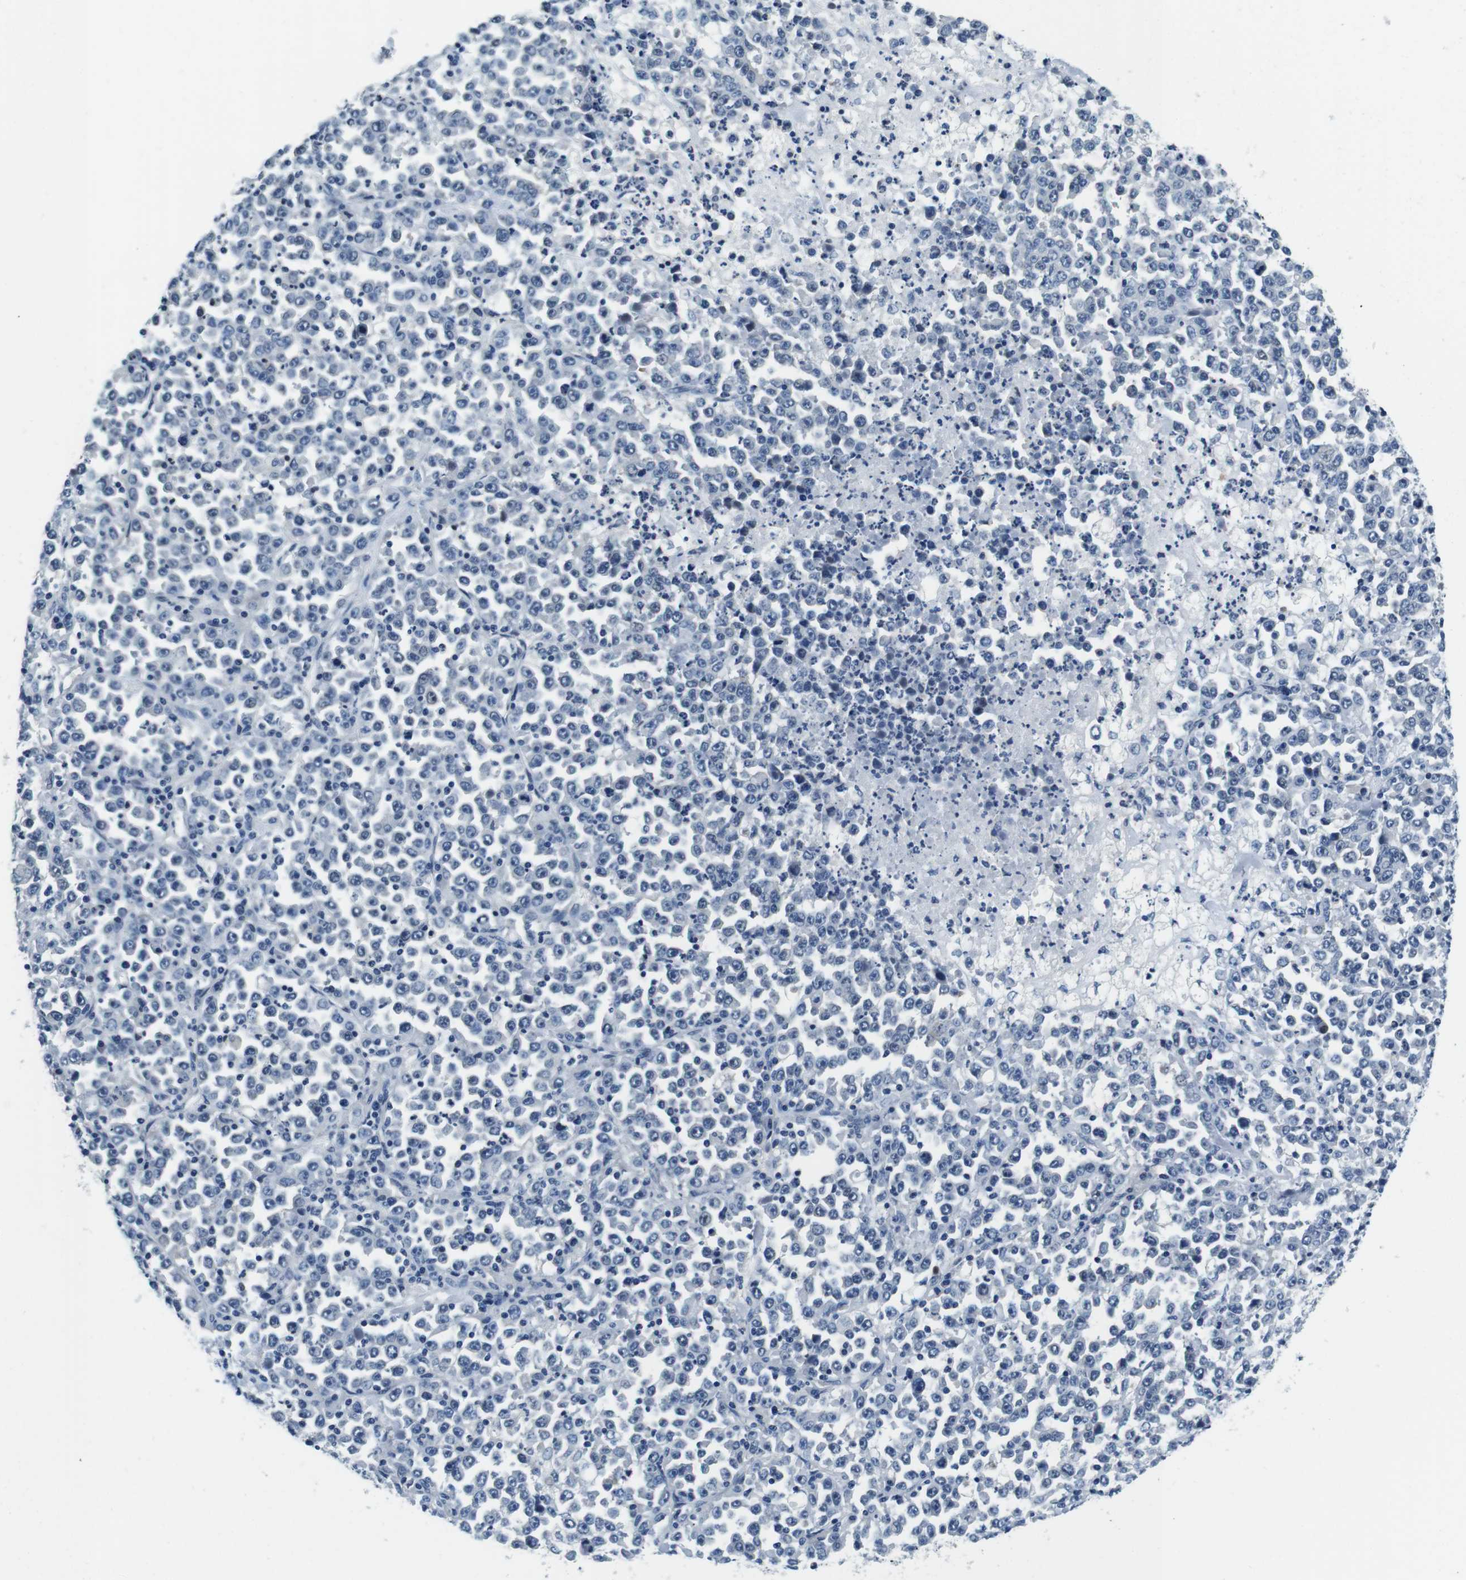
{"staining": {"intensity": "negative", "quantity": "none", "location": "none"}, "tissue": "stomach cancer", "cell_type": "Tumor cells", "image_type": "cancer", "snomed": [{"axis": "morphology", "description": "Normal tissue, NOS"}, {"axis": "morphology", "description": "Adenocarcinoma, NOS"}, {"axis": "topography", "description": "Stomach, upper"}, {"axis": "topography", "description": "Stomach"}], "caption": "Immunohistochemical staining of stomach cancer (adenocarcinoma) displays no significant expression in tumor cells.", "gene": "KCNJ5", "patient": {"sex": "male", "age": 59}}